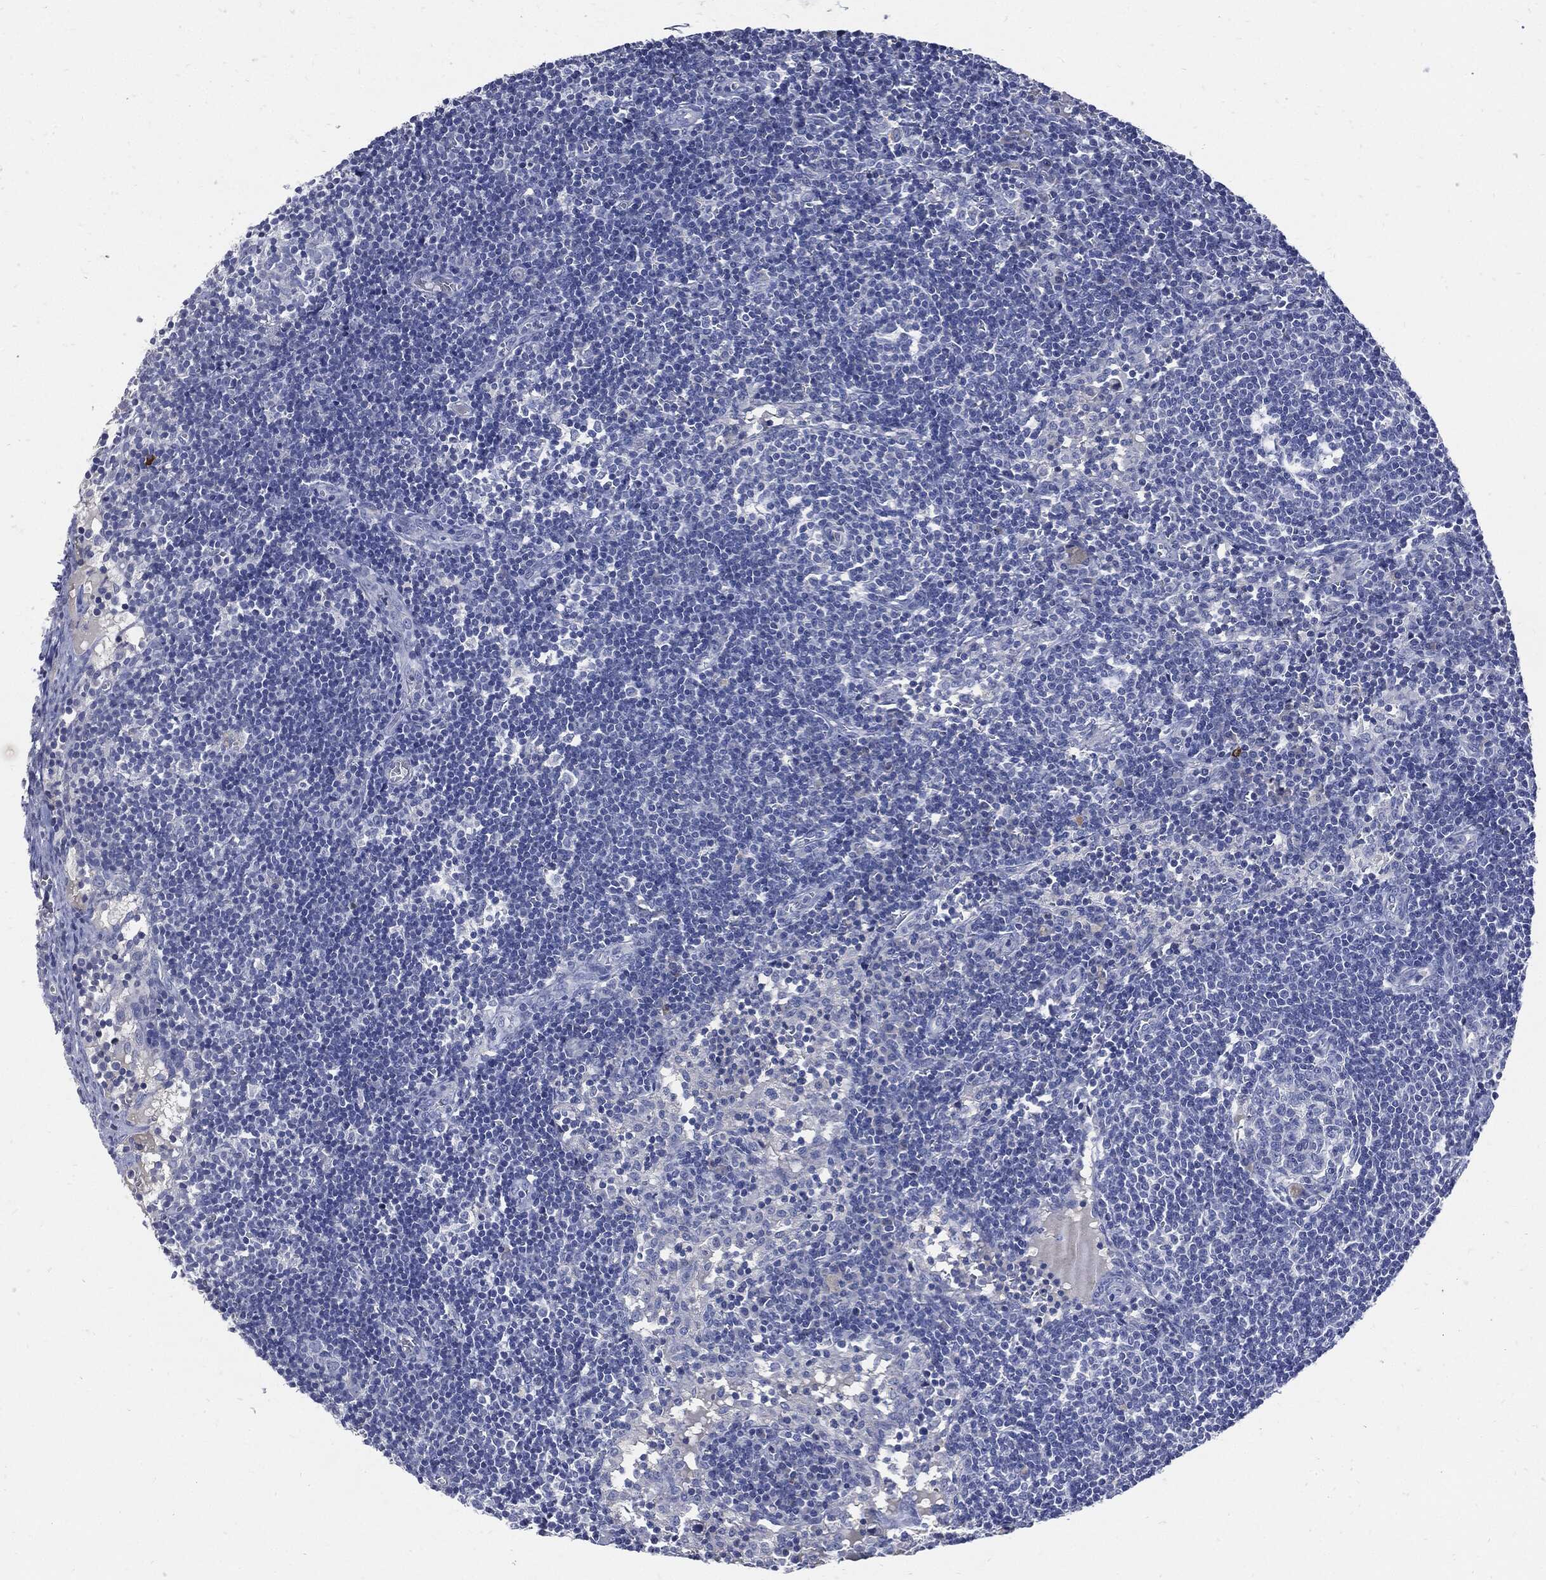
{"staining": {"intensity": "negative", "quantity": "none", "location": "none"}, "tissue": "lymph node", "cell_type": "Germinal center cells", "image_type": "normal", "snomed": [{"axis": "morphology", "description": "Normal tissue, NOS"}, {"axis": "morphology", "description": "Adenocarcinoma, NOS"}, {"axis": "topography", "description": "Lymph node"}, {"axis": "topography", "description": "Pancreas"}], "caption": "Germinal center cells show no significant protein positivity in normal lymph node.", "gene": "CPE", "patient": {"sex": "female", "age": 58}}